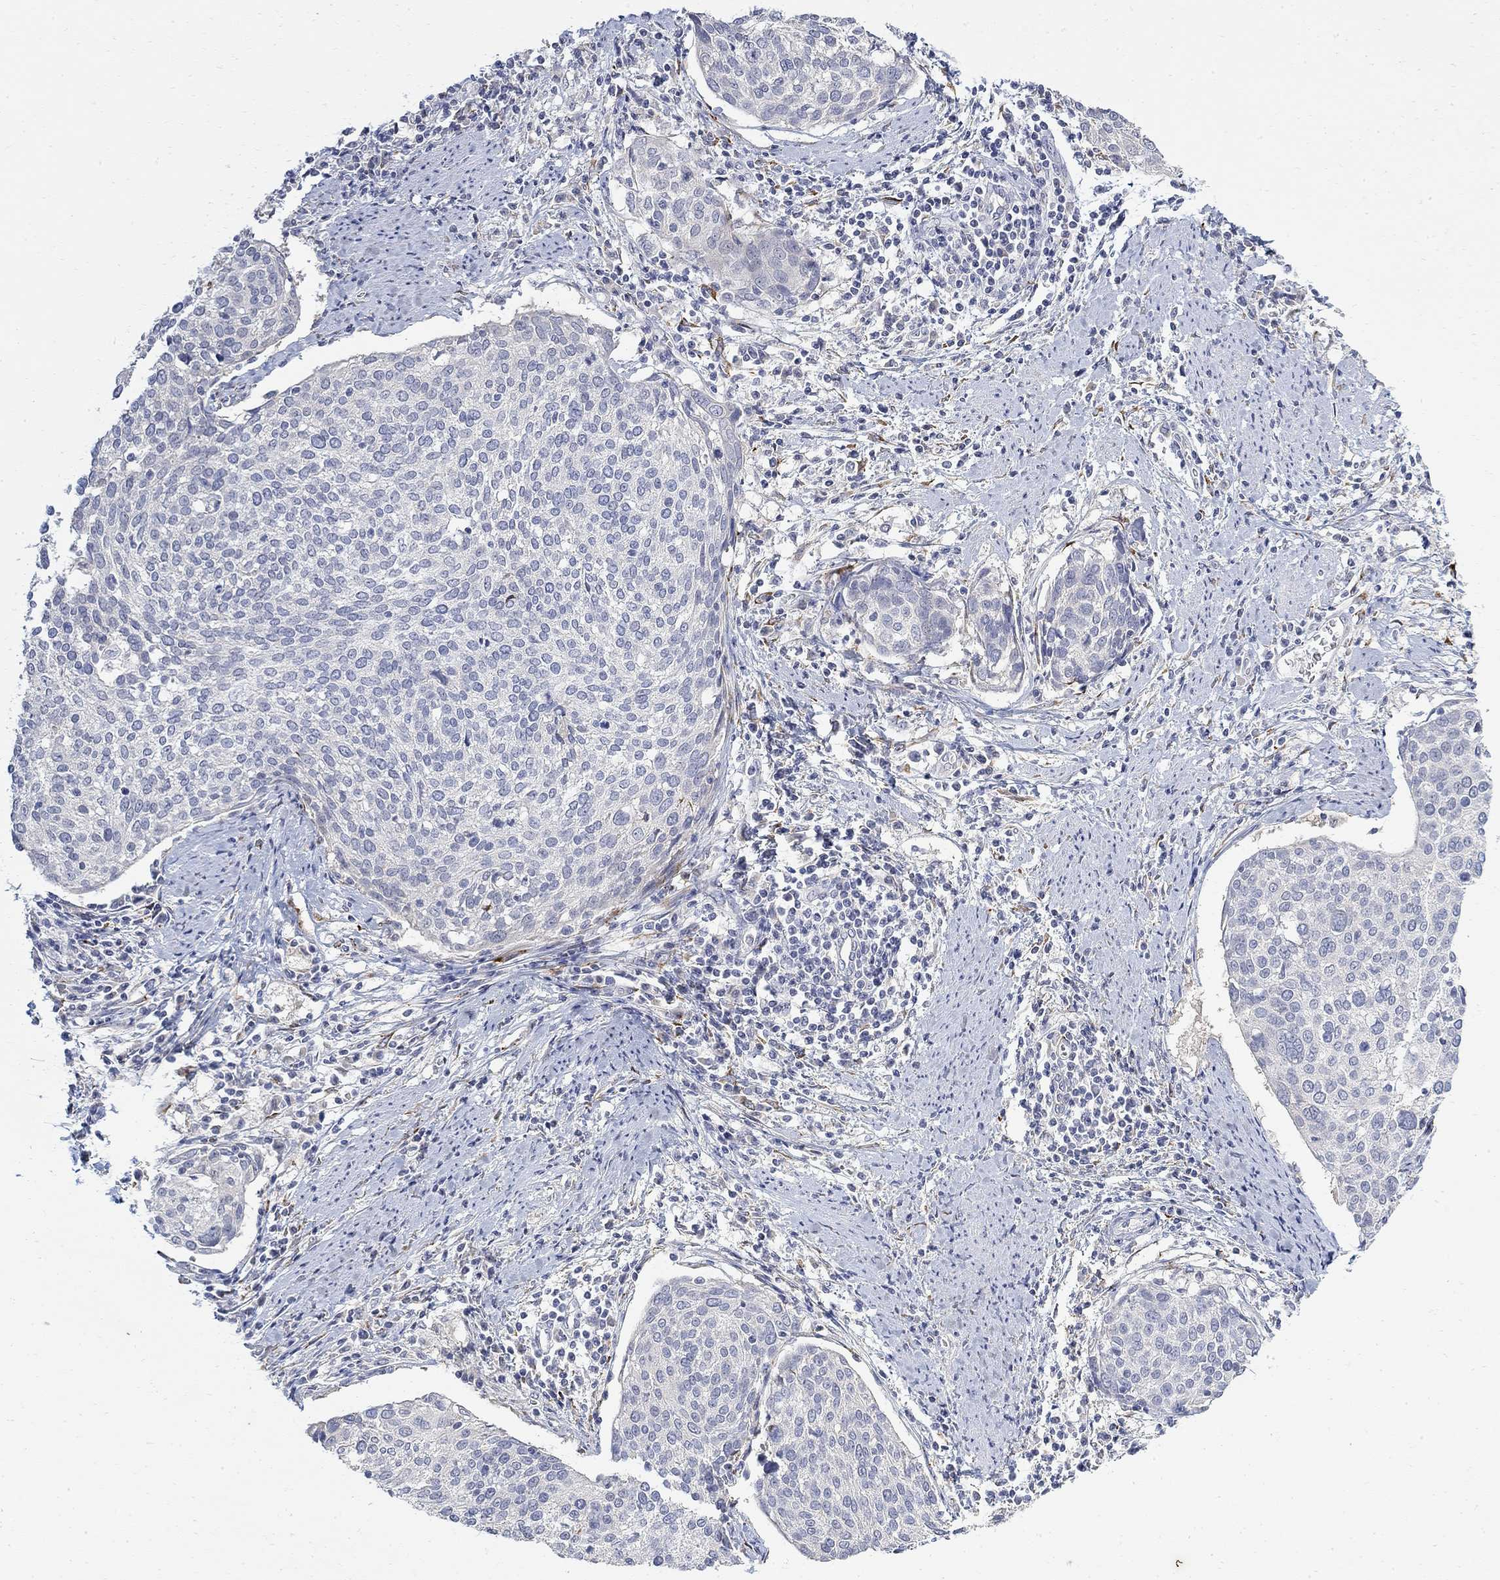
{"staining": {"intensity": "negative", "quantity": "none", "location": "none"}, "tissue": "cervical cancer", "cell_type": "Tumor cells", "image_type": "cancer", "snomed": [{"axis": "morphology", "description": "Squamous cell carcinoma, NOS"}, {"axis": "topography", "description": "Cervix"}], "caption": "There is no significant positivity in tumor cells of cervical squamous cell carcinoma. (DAB (3,3'-diaminobenzidine) IHC, high magnification).", "gene": "FNDC5", "patient": {"sex": "female", "age": 39}}